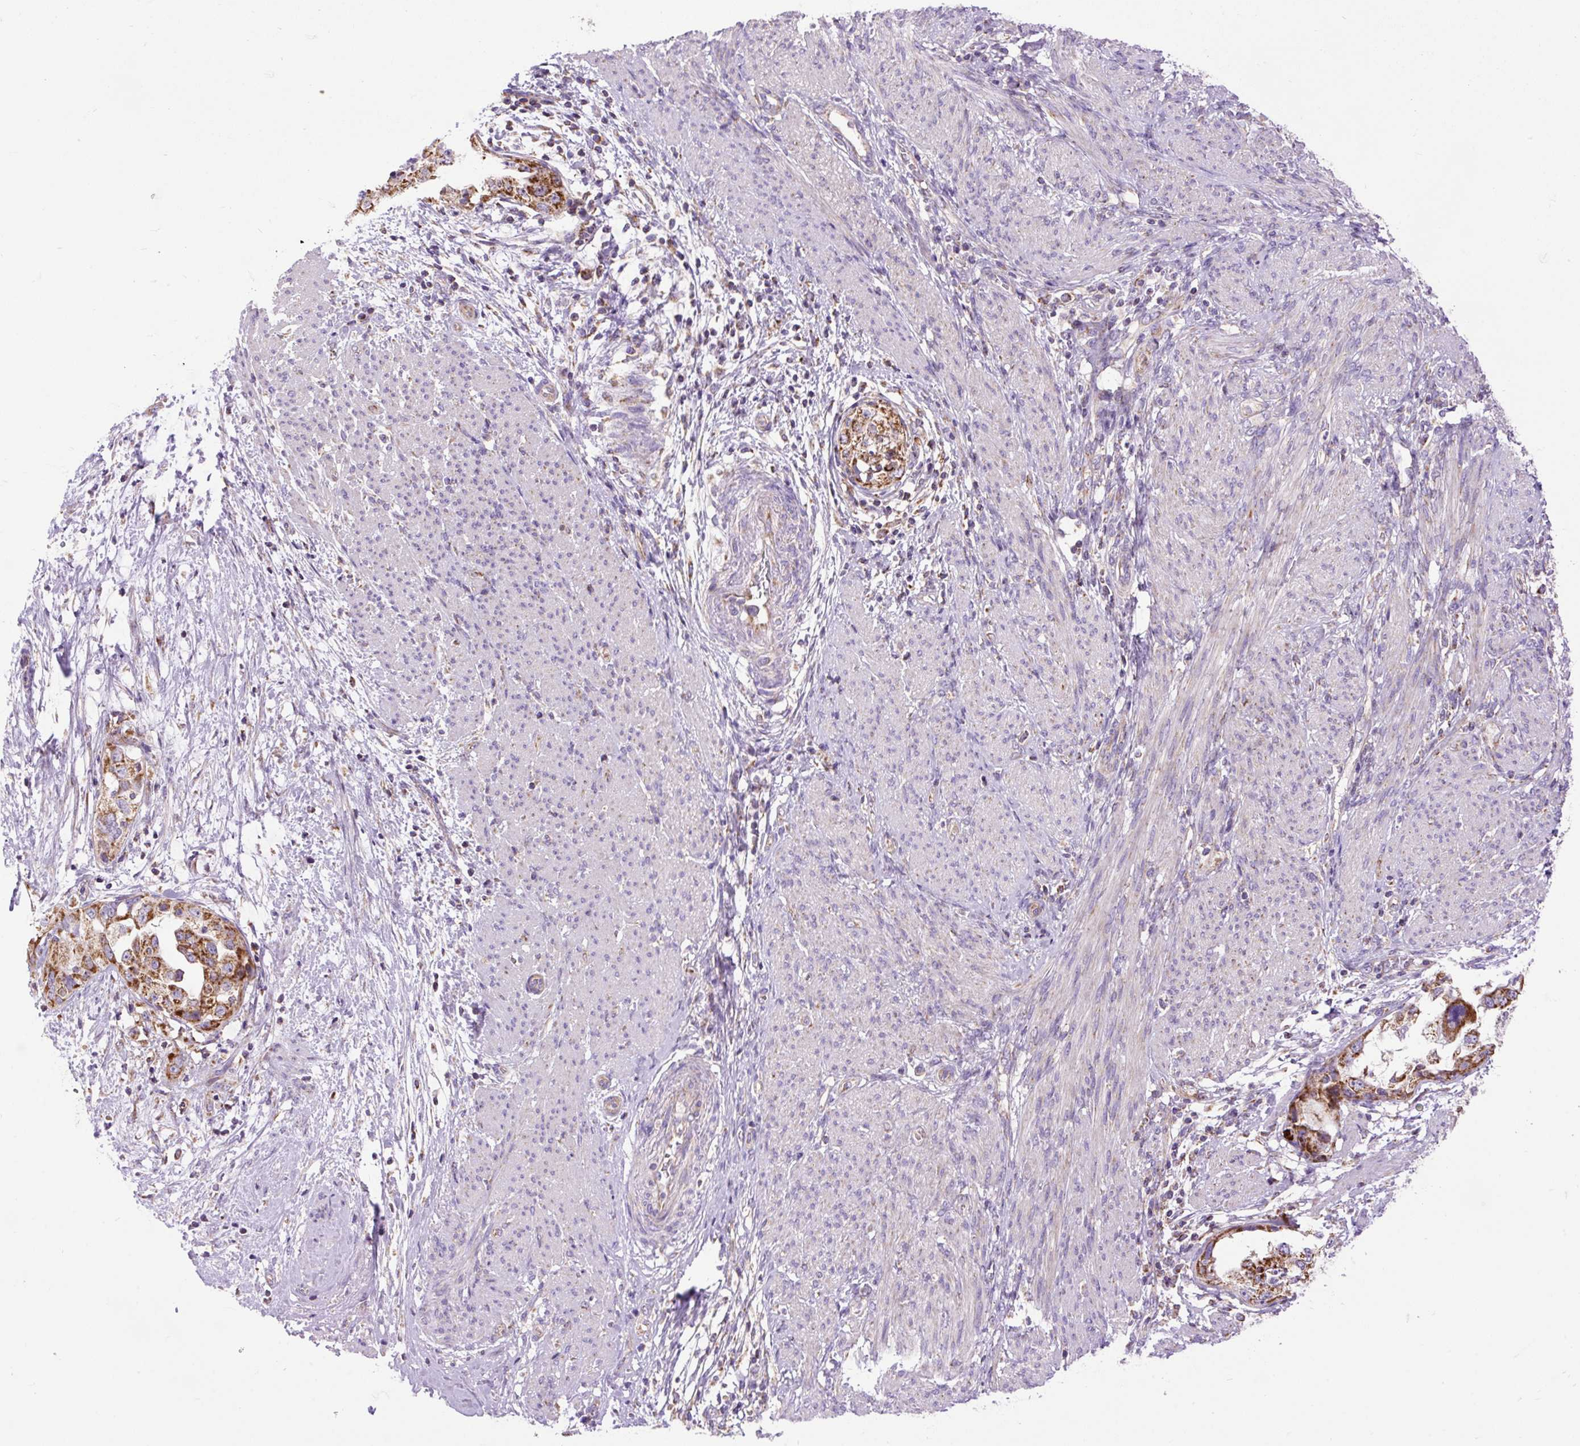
{"staining": {"intensity": "strong", "quantity": ">75%", "location": "cytoplasmic/membranous"}, "tissue": "endometrial cancer", "cell_type": "Tumor cells", "image_type": "cancer", "snomed": [{"axis": "morphology", "description": "Adenocarcinoma, NOS"}, {"axis": "topography", "description": "Endometrium"}], "caption": "Strong cytoplasmic/membranous staining for a protein is identified in approximately >75% of tumor cells of endometrial cancer using immunohistochemistry.", "gene": "TOMM40", "patient": {"sex": "female", "age": 85}}